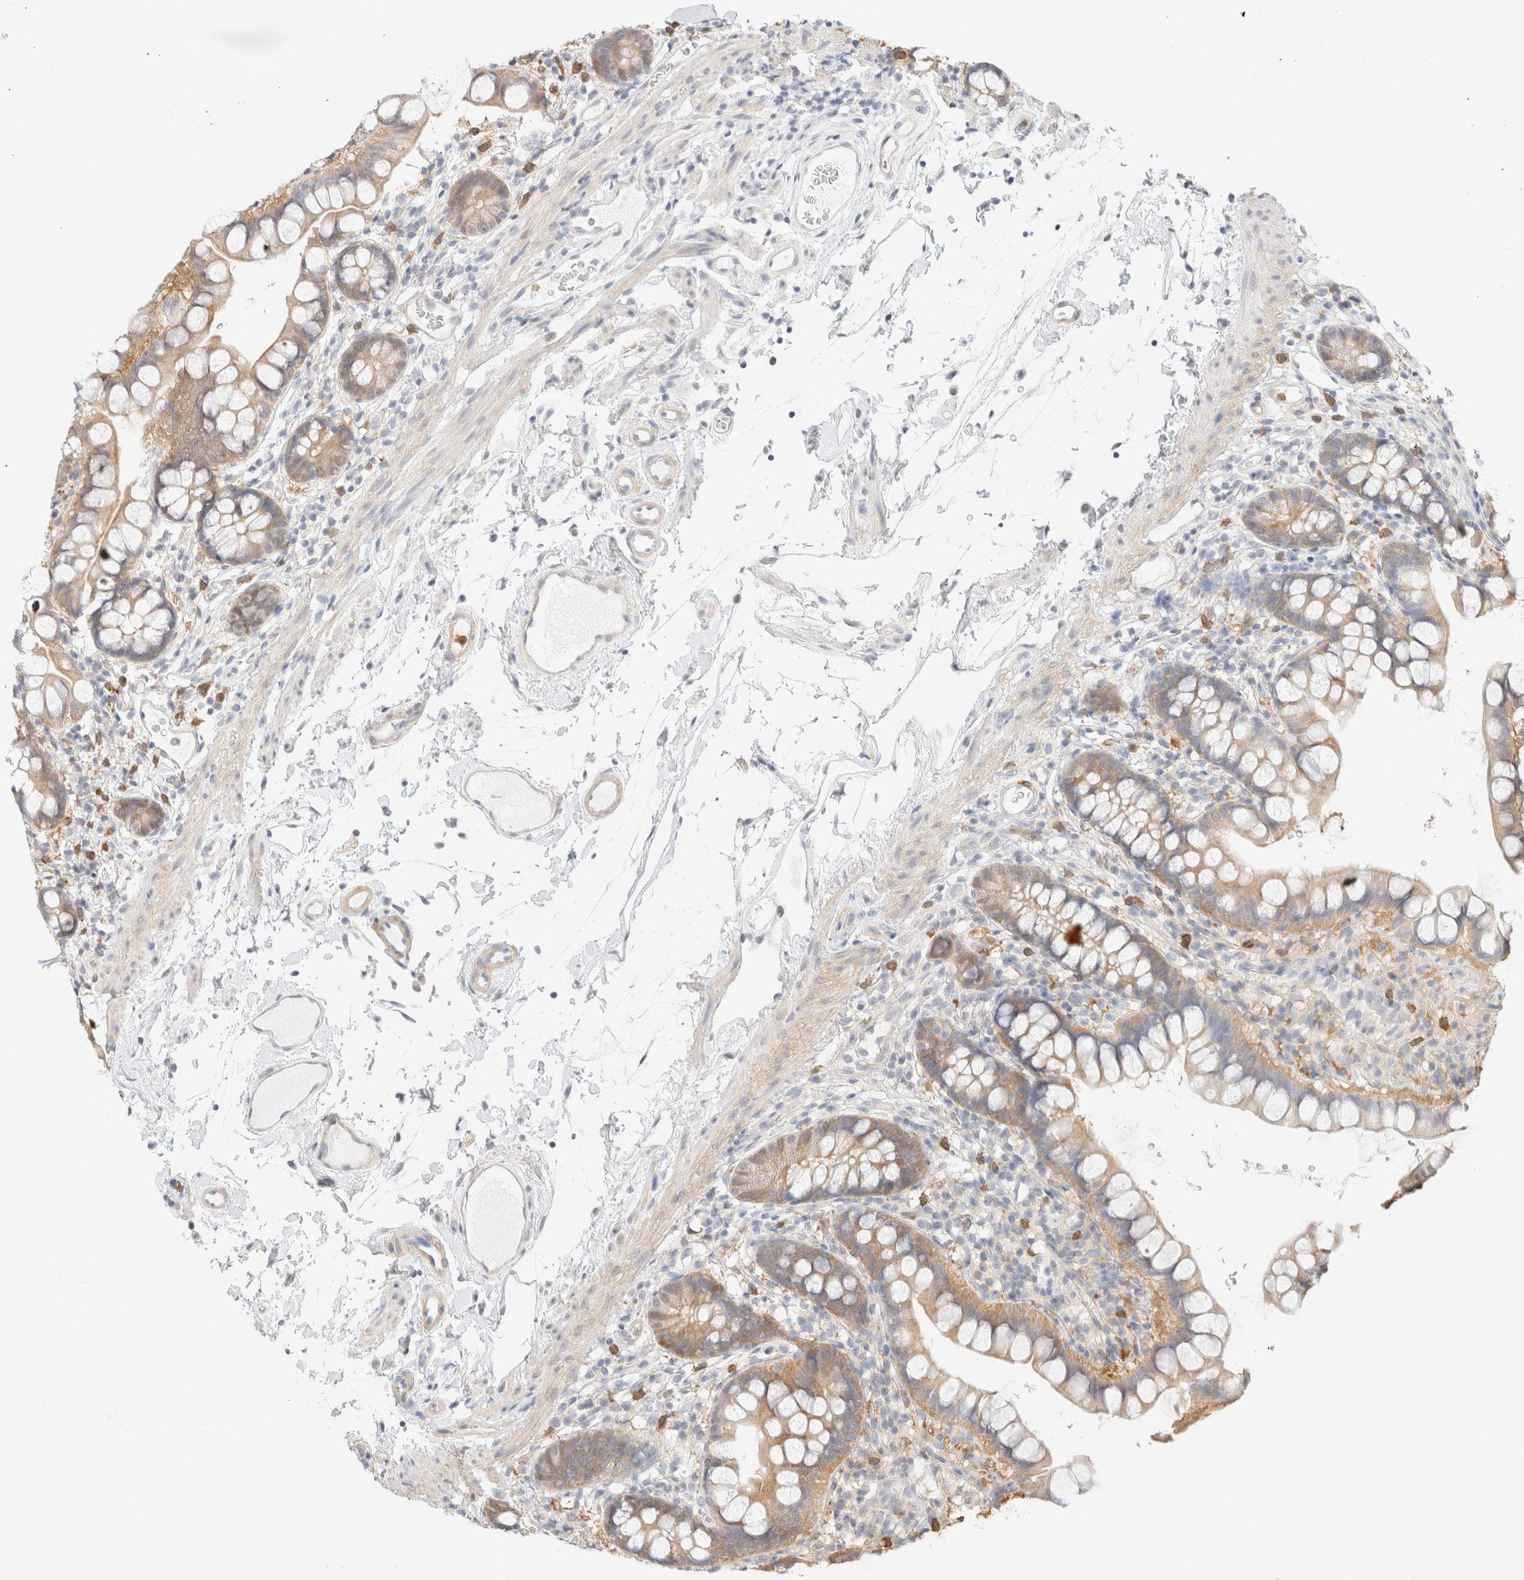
{"staining": {"intensity": "weak", "quantity": ">75%", "location": "cytoplasmic/membranous"}, "tissue": "small intestine", "cell_type": "Glandular cells", "image_type": "normal", "snomed": [{"axis": "morphology", "description": "Normal tissue, NOS"}, {"axis": "topography", "description": "Small intestine"}], "caption": "Glandular cells display low levels of weak cytoplasmic/membranous staining in about >75% of cells in benign small intestine.", "gene": "GPI", "patient": {"sex": "female", "age": 84}}